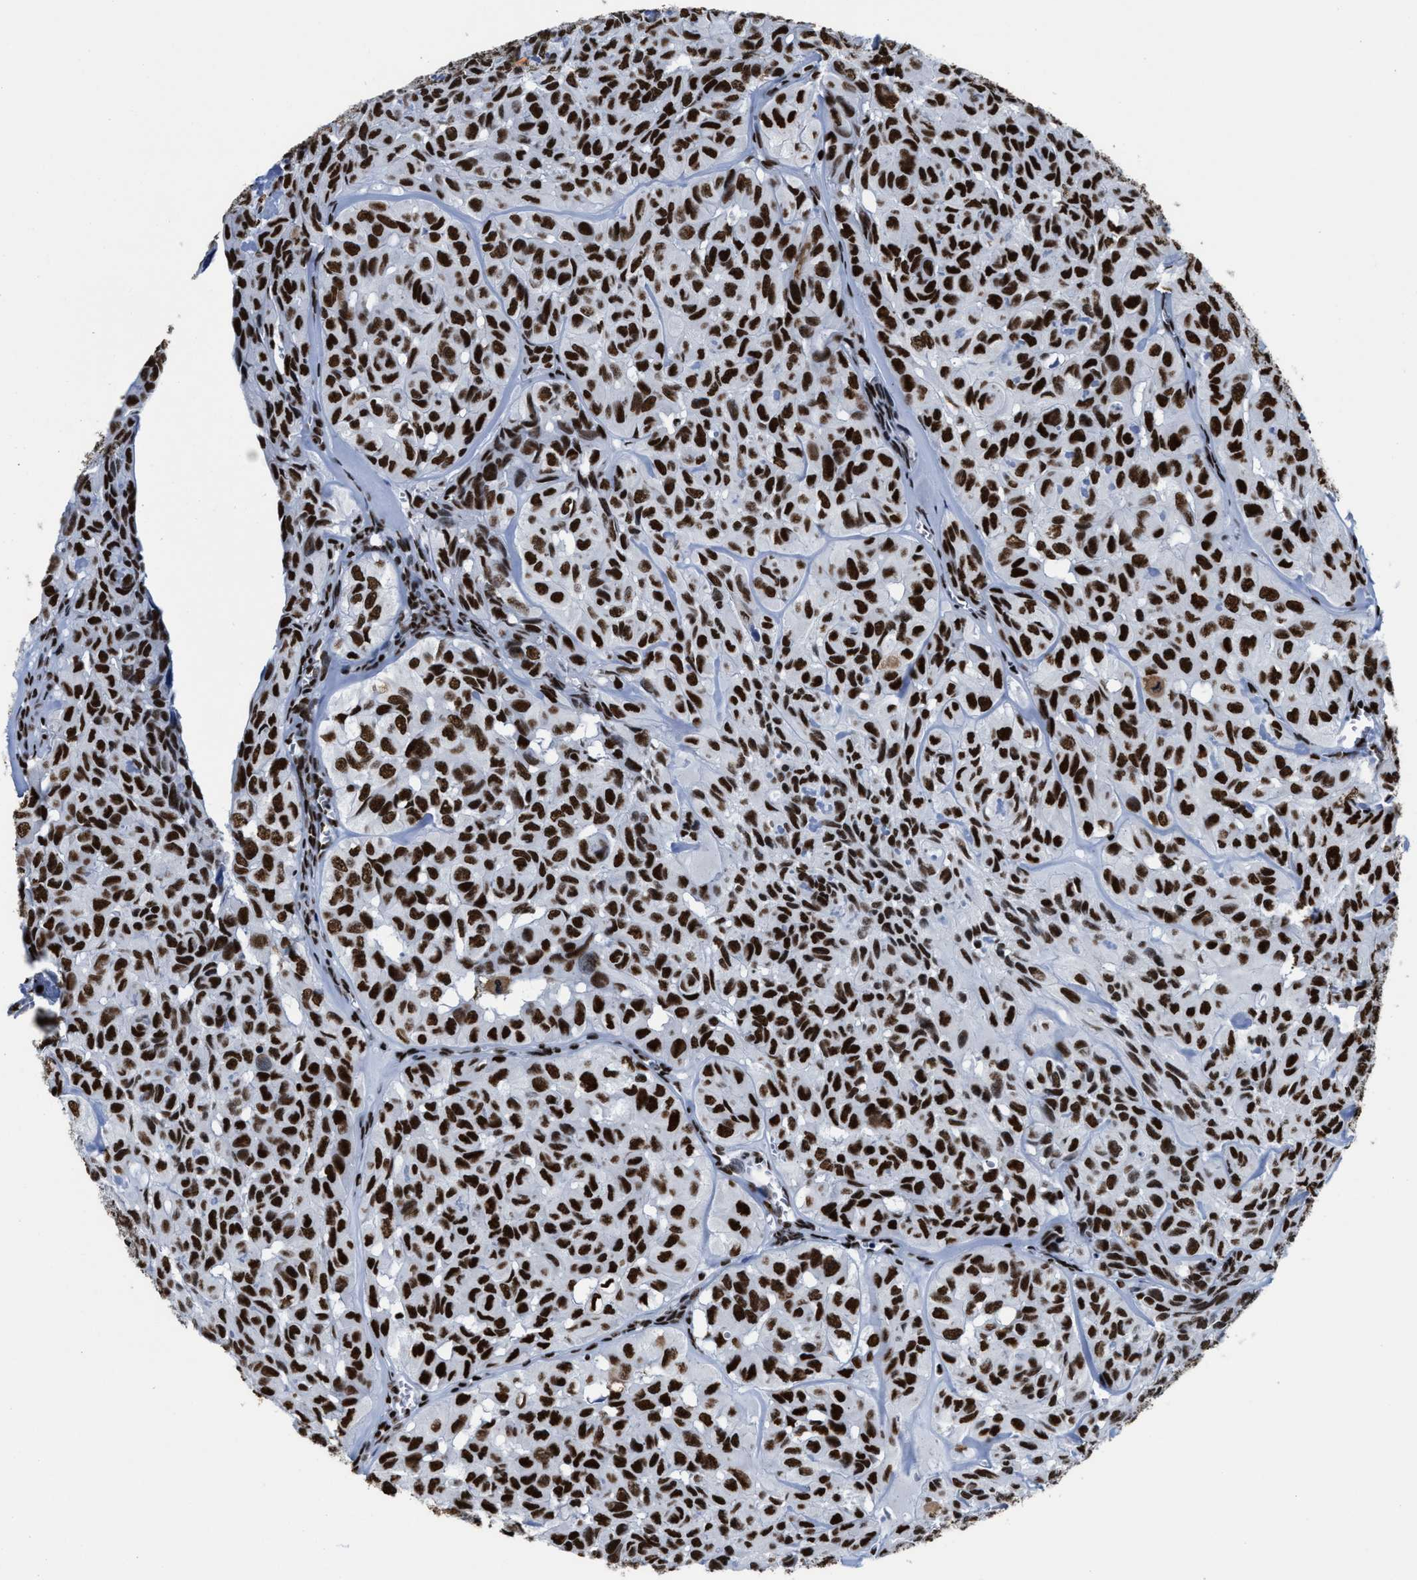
{"staining": {"intensity": "strong", "quantity": ">75%", "location": "nuclear"}, "tissue": "head and neck cancer", "cell_type": "Tumor cells", "image_type": "cancer", "snomed": [{"axis": "morphology", "description": "Adenocarcinoma, NOS"}, {"axis": "topography", "description": "Salivary gland, NOS"}, {"axis": "topography", "description": "Head-Neck"}], "caption": "Immunohistochemistry (IHC) of head and neck cancer shows high levels of strong nuclear expression in about >75% of tumor cells.", "gene": "SMARCC2", "patient": {"sex": "female", "age": 76}}